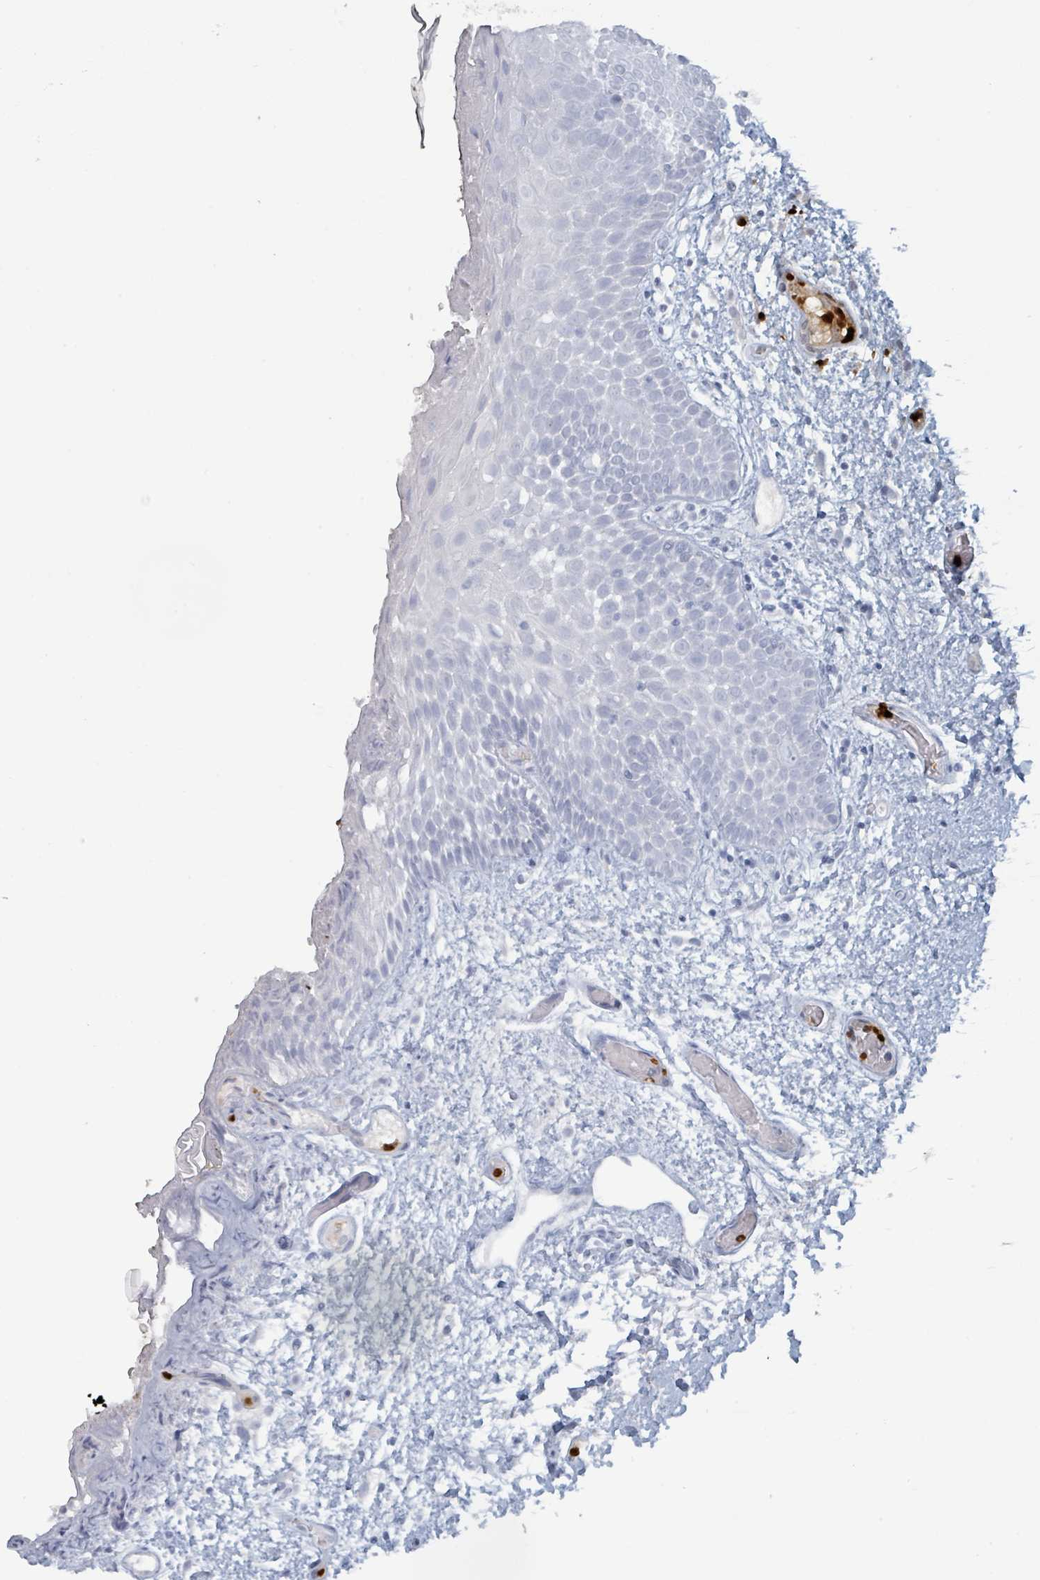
{"staining": {"intensity": "negative", "quantity": "none", "location": "none"}, "tissue": "oral mucosa", "cell_type": "Squamous epithelial cells", "image_type": "normal", "snomed": [{"axis": "morphology", "description": "Normal tissue, NOS"}, {"axis": "morphology", "description": "Squamous cell carcinoma, NOS"}, {"axis": "topography", "description": "Oral tissue"}, {"axis": "topography", "description": "Tounge, NOS"}, {"axis": "topography", "description": "Head-Neck"}], "caption": "Oral mucosa stained for a protein using IHC reveals no staining squamous epithelial cells.", "gene": "DEFA4", "patient": {"sex": "male", "age": 76}}